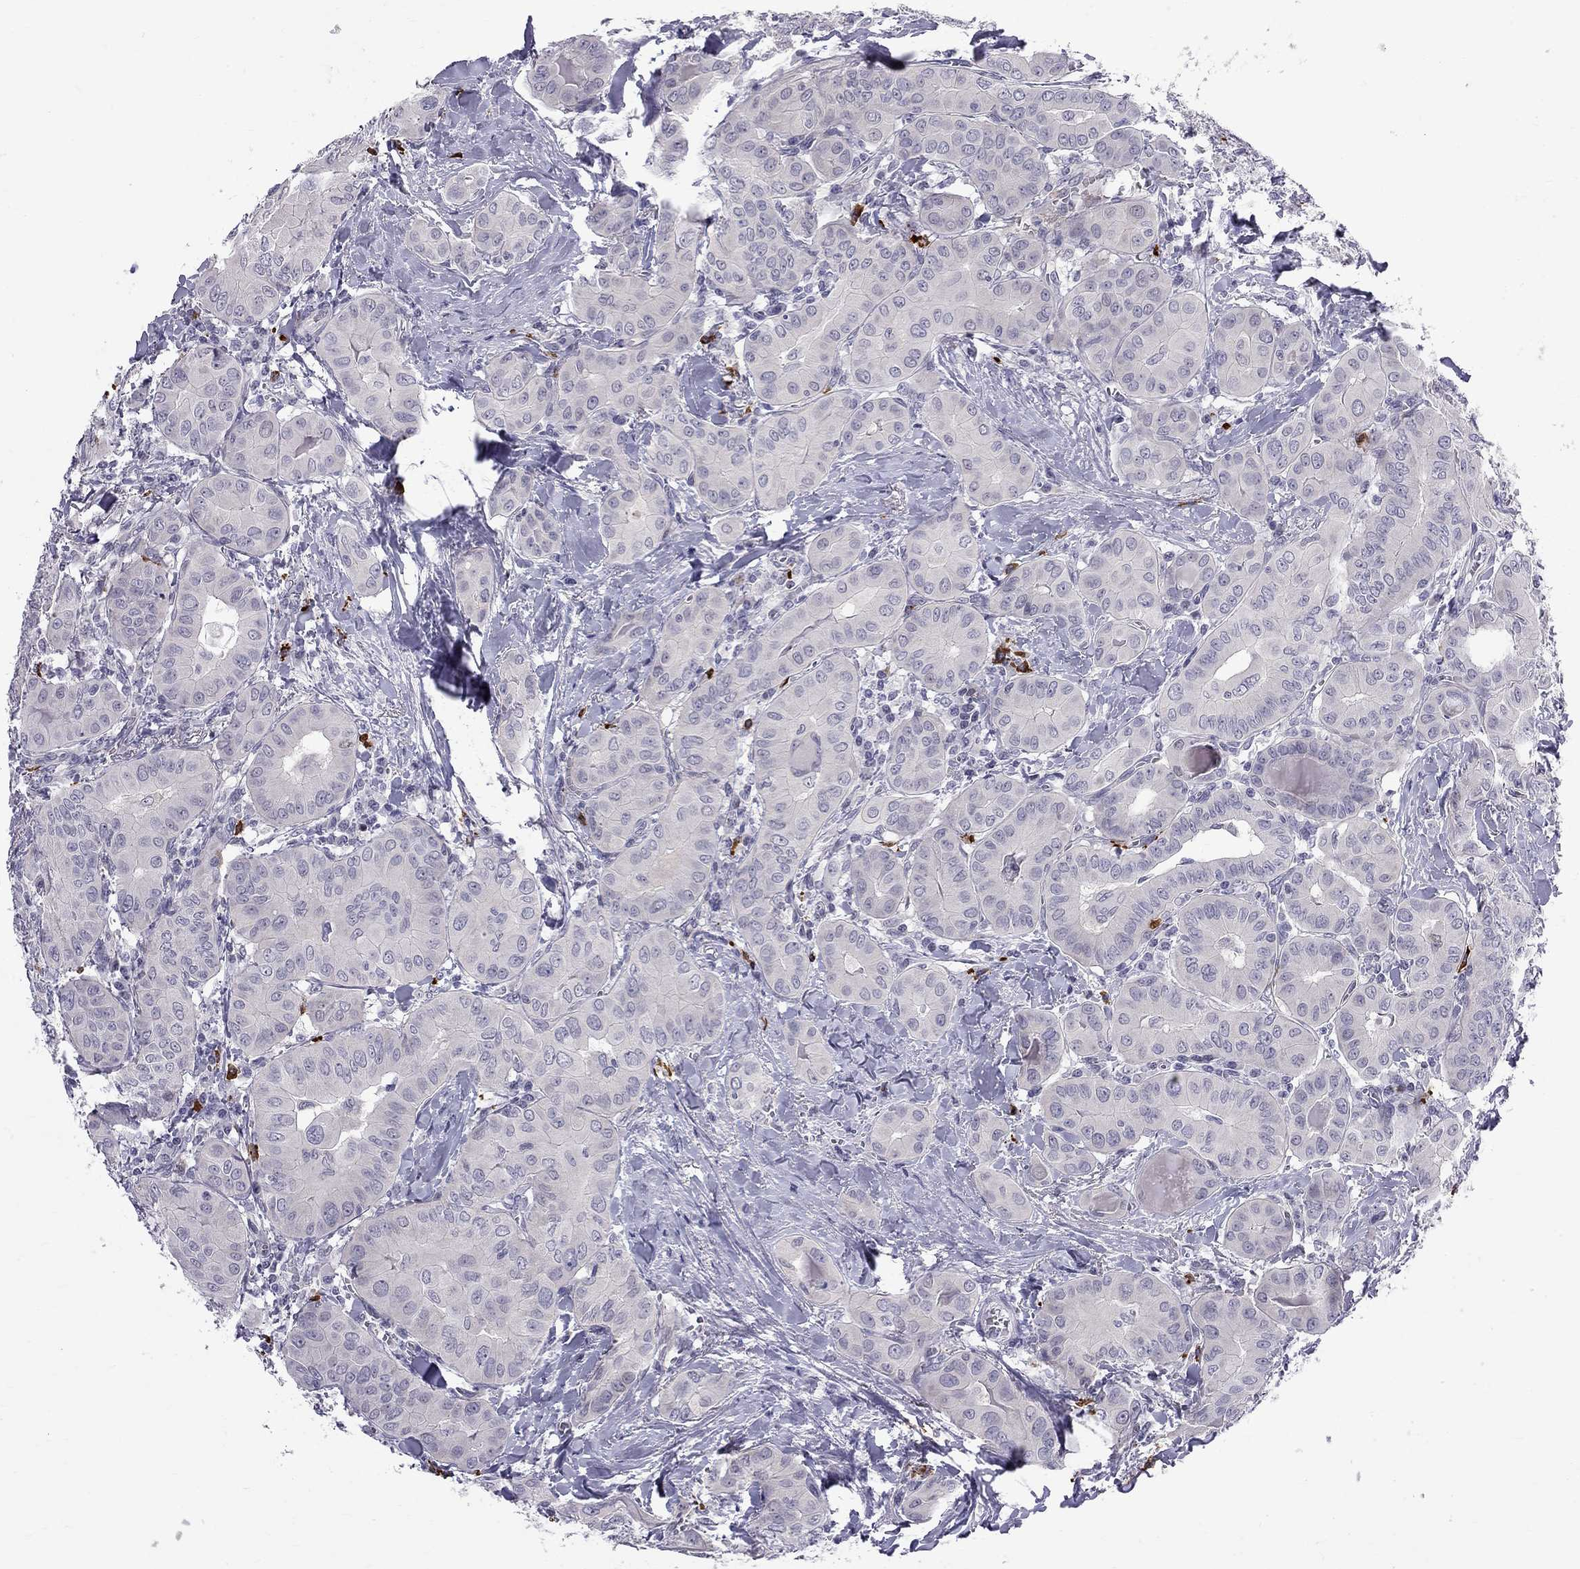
{"staining": {"intensity": "negative", "quantity": "none", "location": "none"}, "tissue": "thyroid cancer", "cell_type": "Tumor cells", "image_type": "cancer", "snomed": [{"axis": "morphology", "description": "Papillary adenocarcinoma, NOS"}, {"axis": "topography", "description": "Thyroid gland"}], "caption": "Photomicrograph shows no significant protein staining in tumor cells of thyroid cancer. The staining was performed using DAB to visualize the protein expression in brown, while the nuclei were stained in blue with hematoxylin (Magnification: 20x).", "gene": "RTL9", "patient": {"sex": "female", "age": 37}}